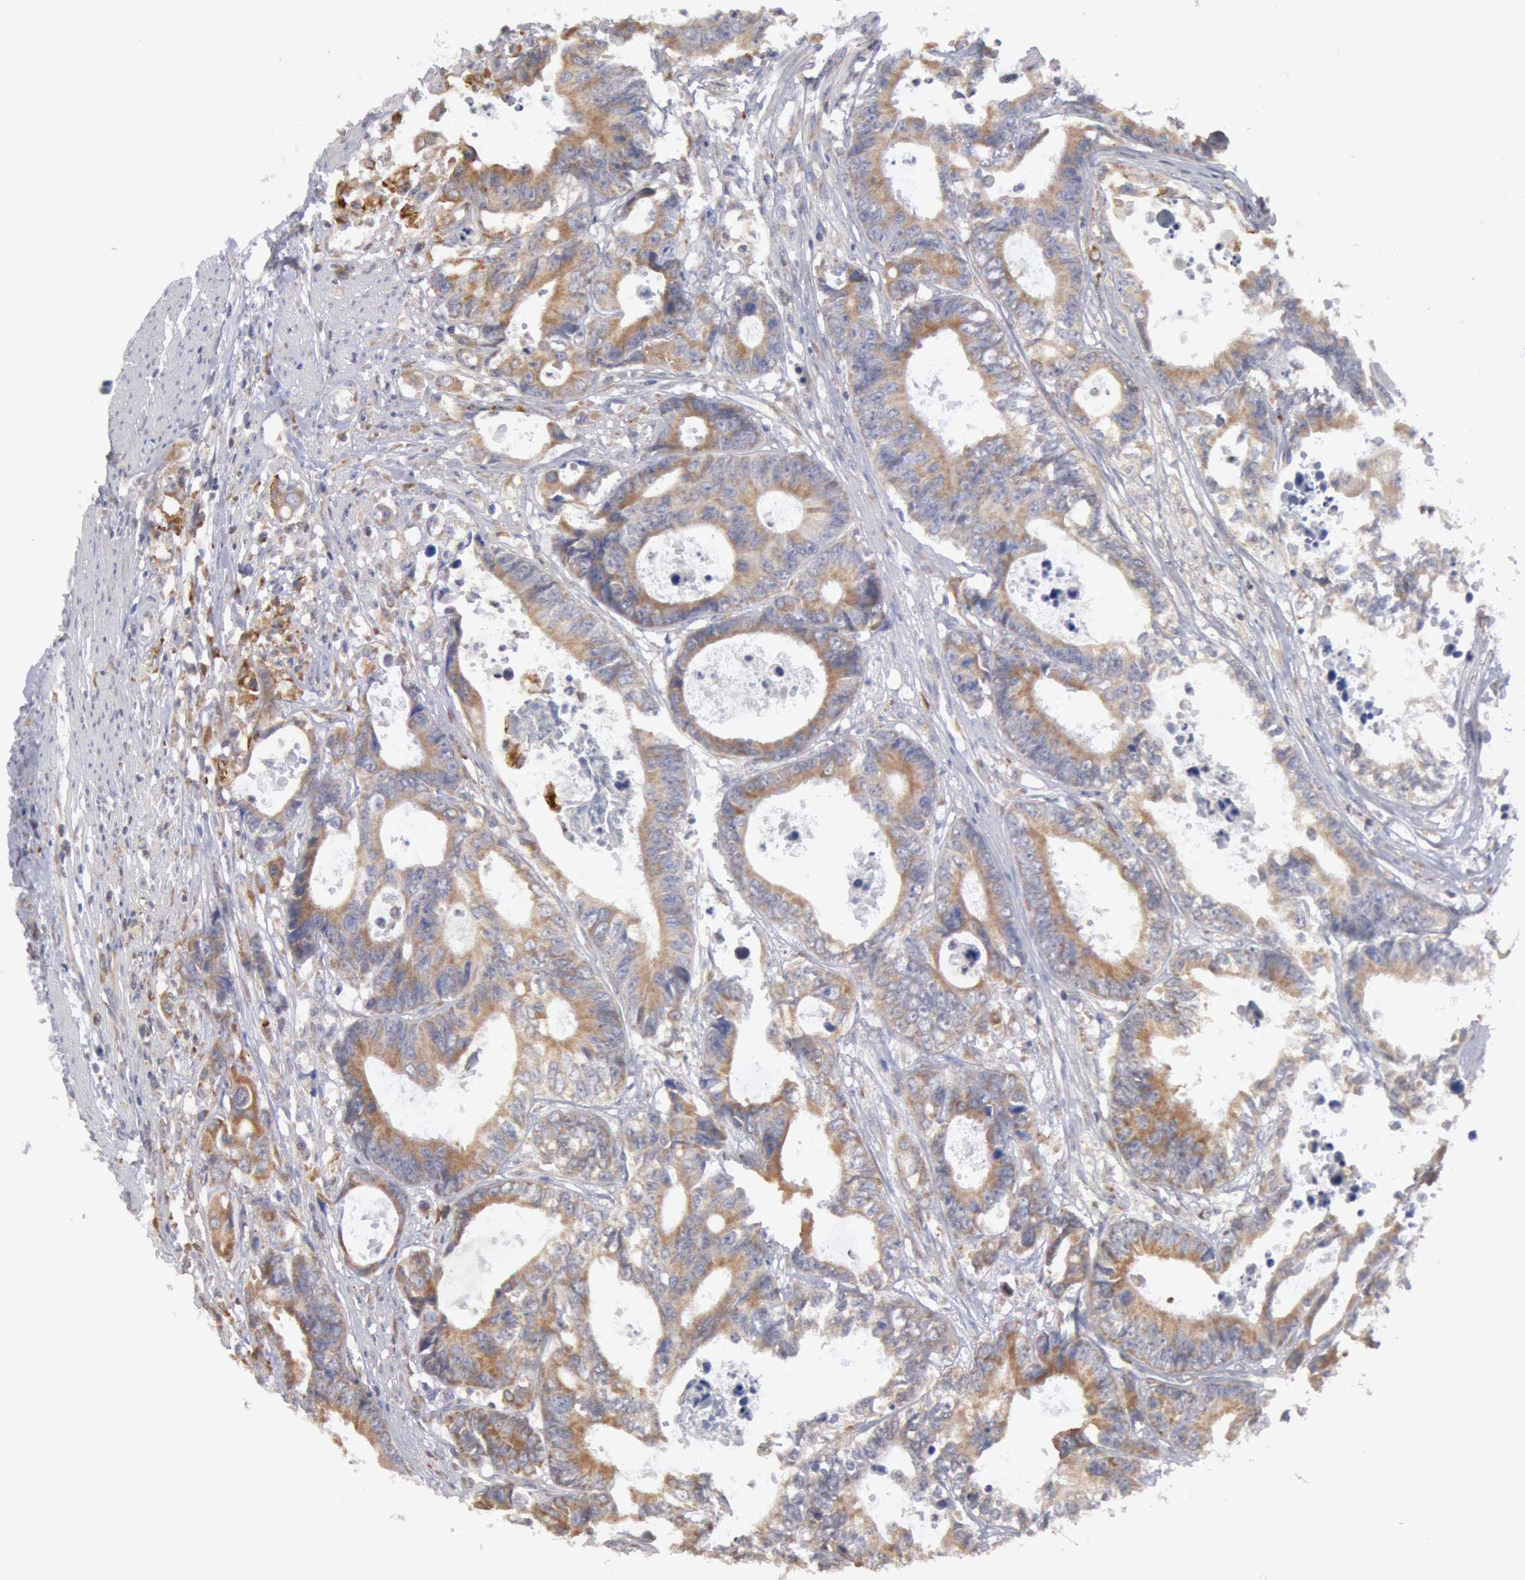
{"staining": {"intensity": "weak", "quantity": "25%-75%", "location": "cytoplasmic/membranous"}, "tissue": "colorectal cancer", "cell_type": "Tumor cells", "image_type": "cancer", "snomed": [{"axis": "morphology", "description": "Adenocarcinoma, NOS"}, {"axis": "topography", "description": "Rectum"}], "caption": "Protein expression analysis of human colorectal adenocarcinoma reveals weak cytoplasmic/membranous expression in about 25%-75% of tumor cells.", "gene": "OSBPL8", "patient": {"sex": "female", "age": 98}}